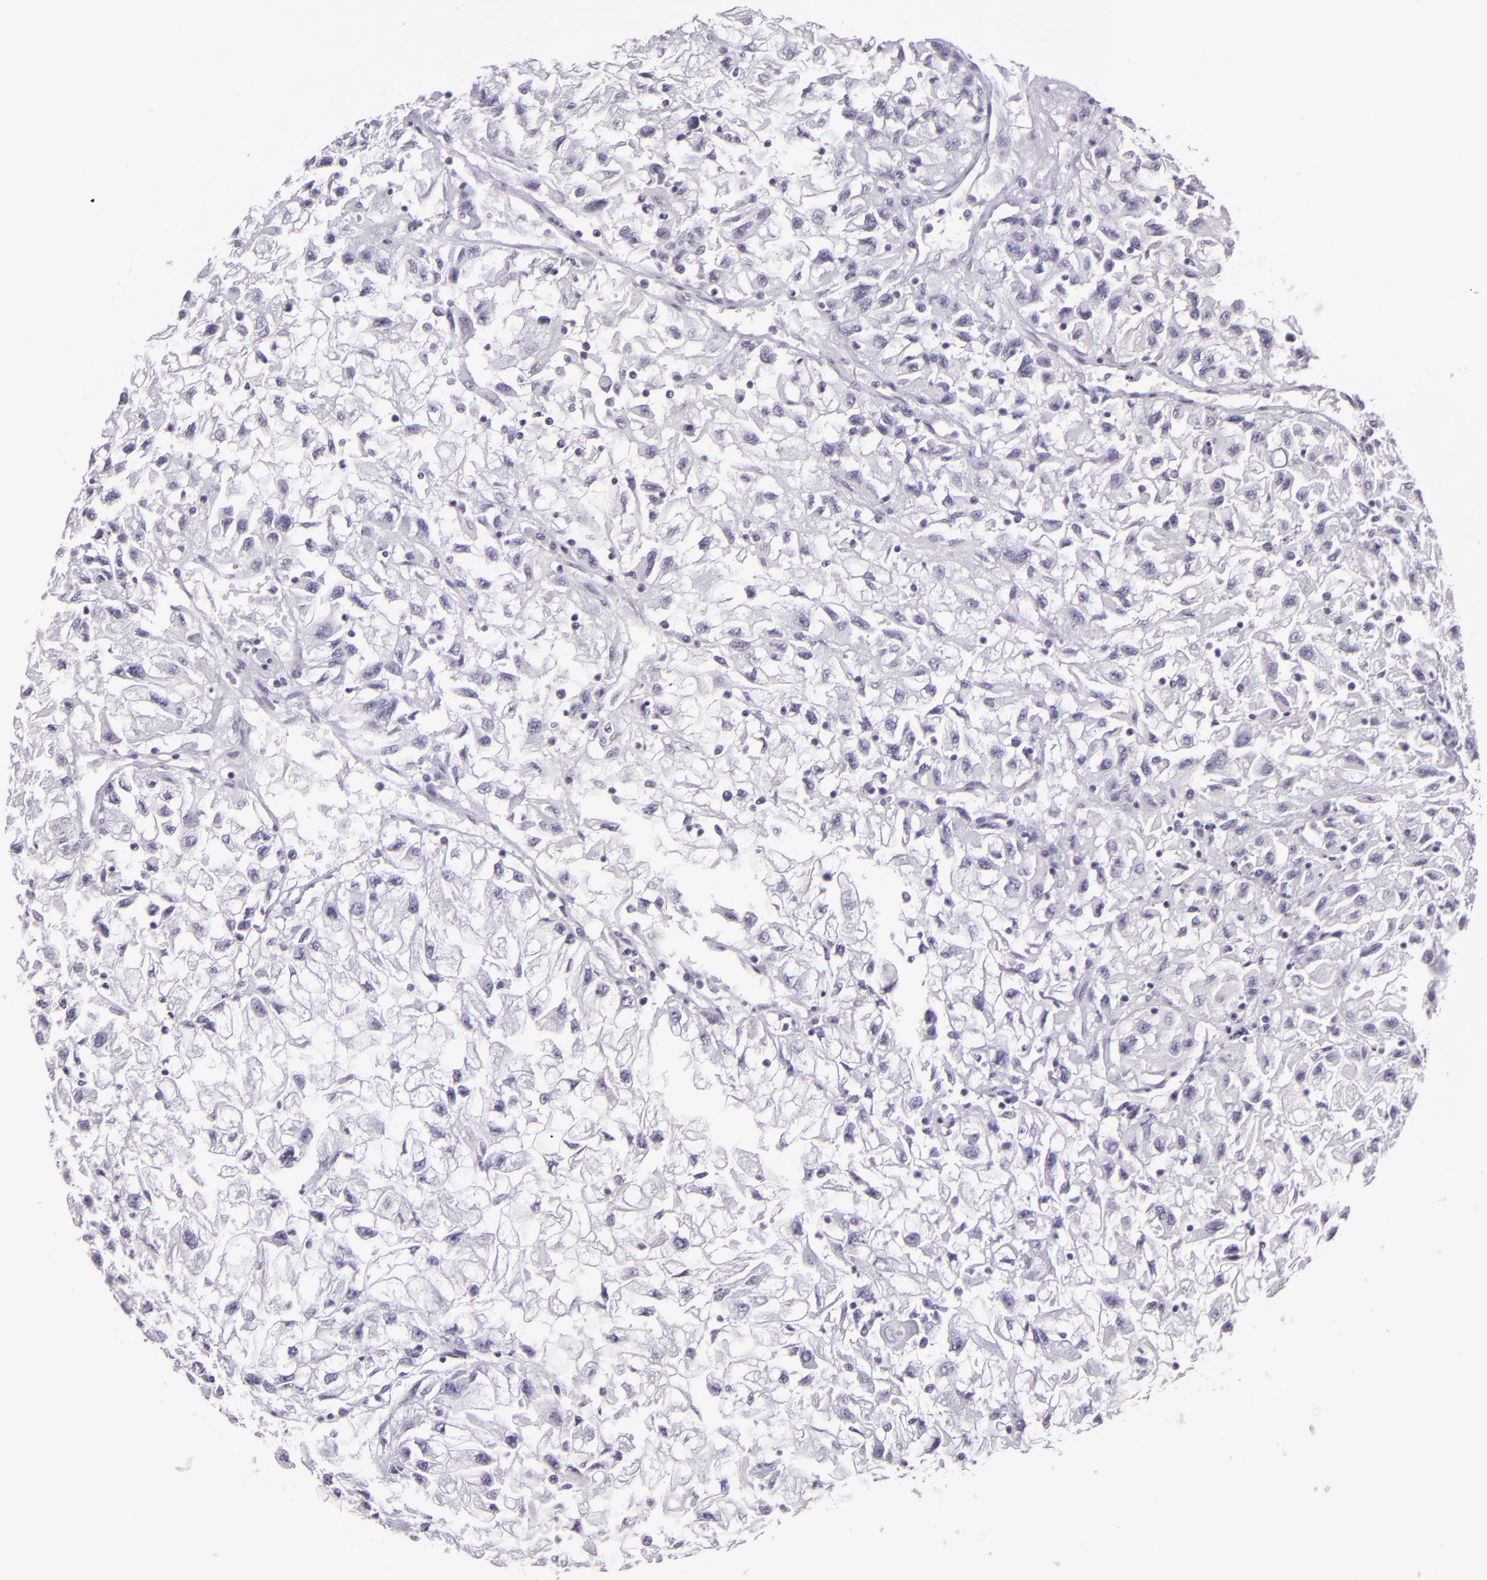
{"staining": {"intensity": "negative", "quantity": "none", "location": "none"}, "tissue": "renal cancer", "cell_type": "Tumor cells", "image_type": "cancer", "snomed": [{"axis": "morphology", "description": "Adenocarcinoma, NOS"}, {"axis": "topography", "description": "Kidney"}], "caption": "Immunohistochemical staining of adenocarcinoma (renal) shows no significant positivity in tumor cells.", "gene": "MUC6", "patient": {"sex": "male", "age": 59}}